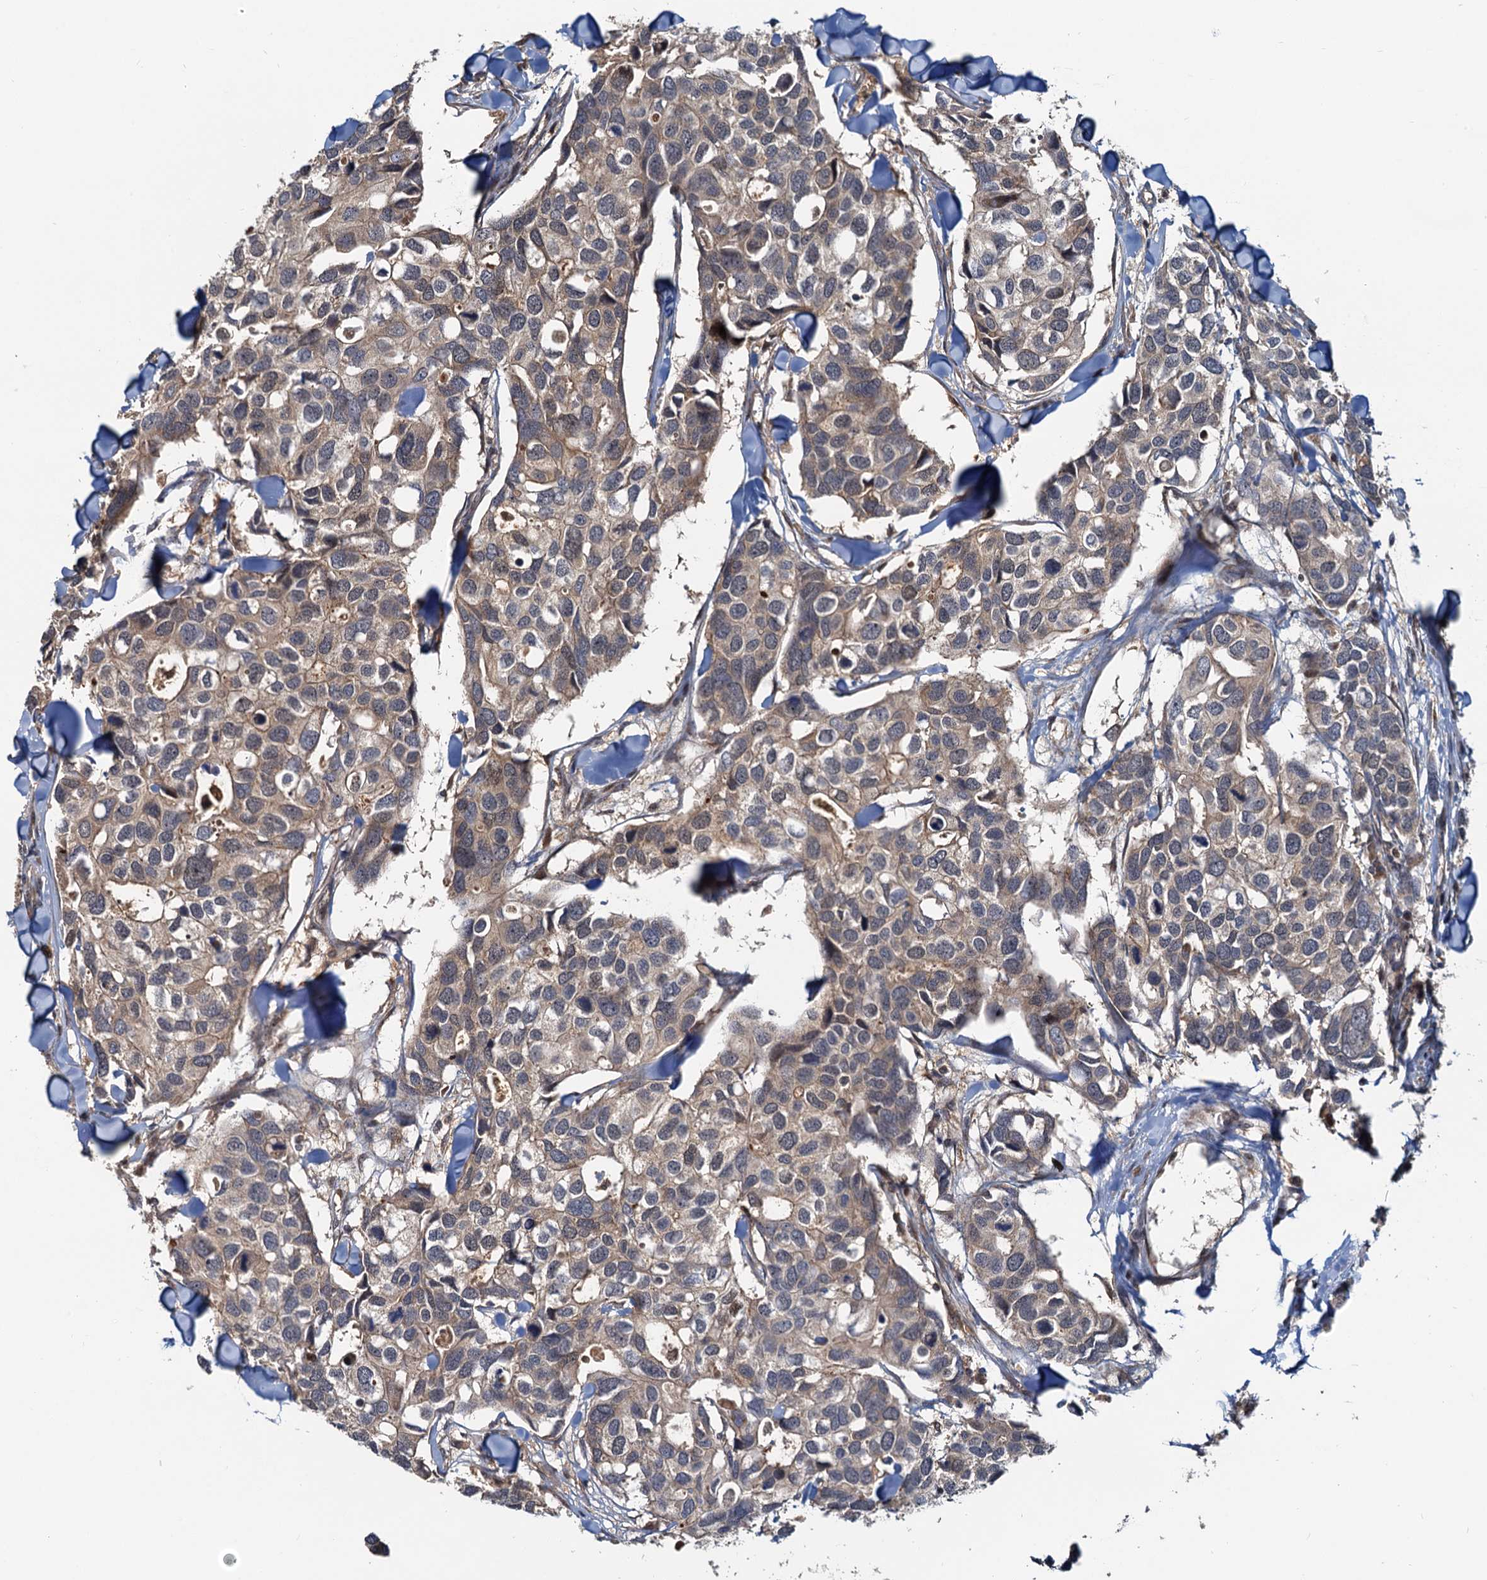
{"staining": {"intensity": "weak", "quantity": ">75%", "location": "cytoplasmic/membranous"}, "tissue": "breast cancer", "cell_type": "Tumor cells", "image_type": "cancer", "snomed": [{"axis": "morphology", "description": "Duct carcinoma"}, {"axis": "topography", "description": "Breast"}], "caption": "Tumor cells exhibit low levels of weak cytoplasmic/membranous positivity in approximately >75% of cells in breast cancer (intraductal carcinoma).", "gene": "TOLLIP", "patient": {"sex": "female", "age": 83}}